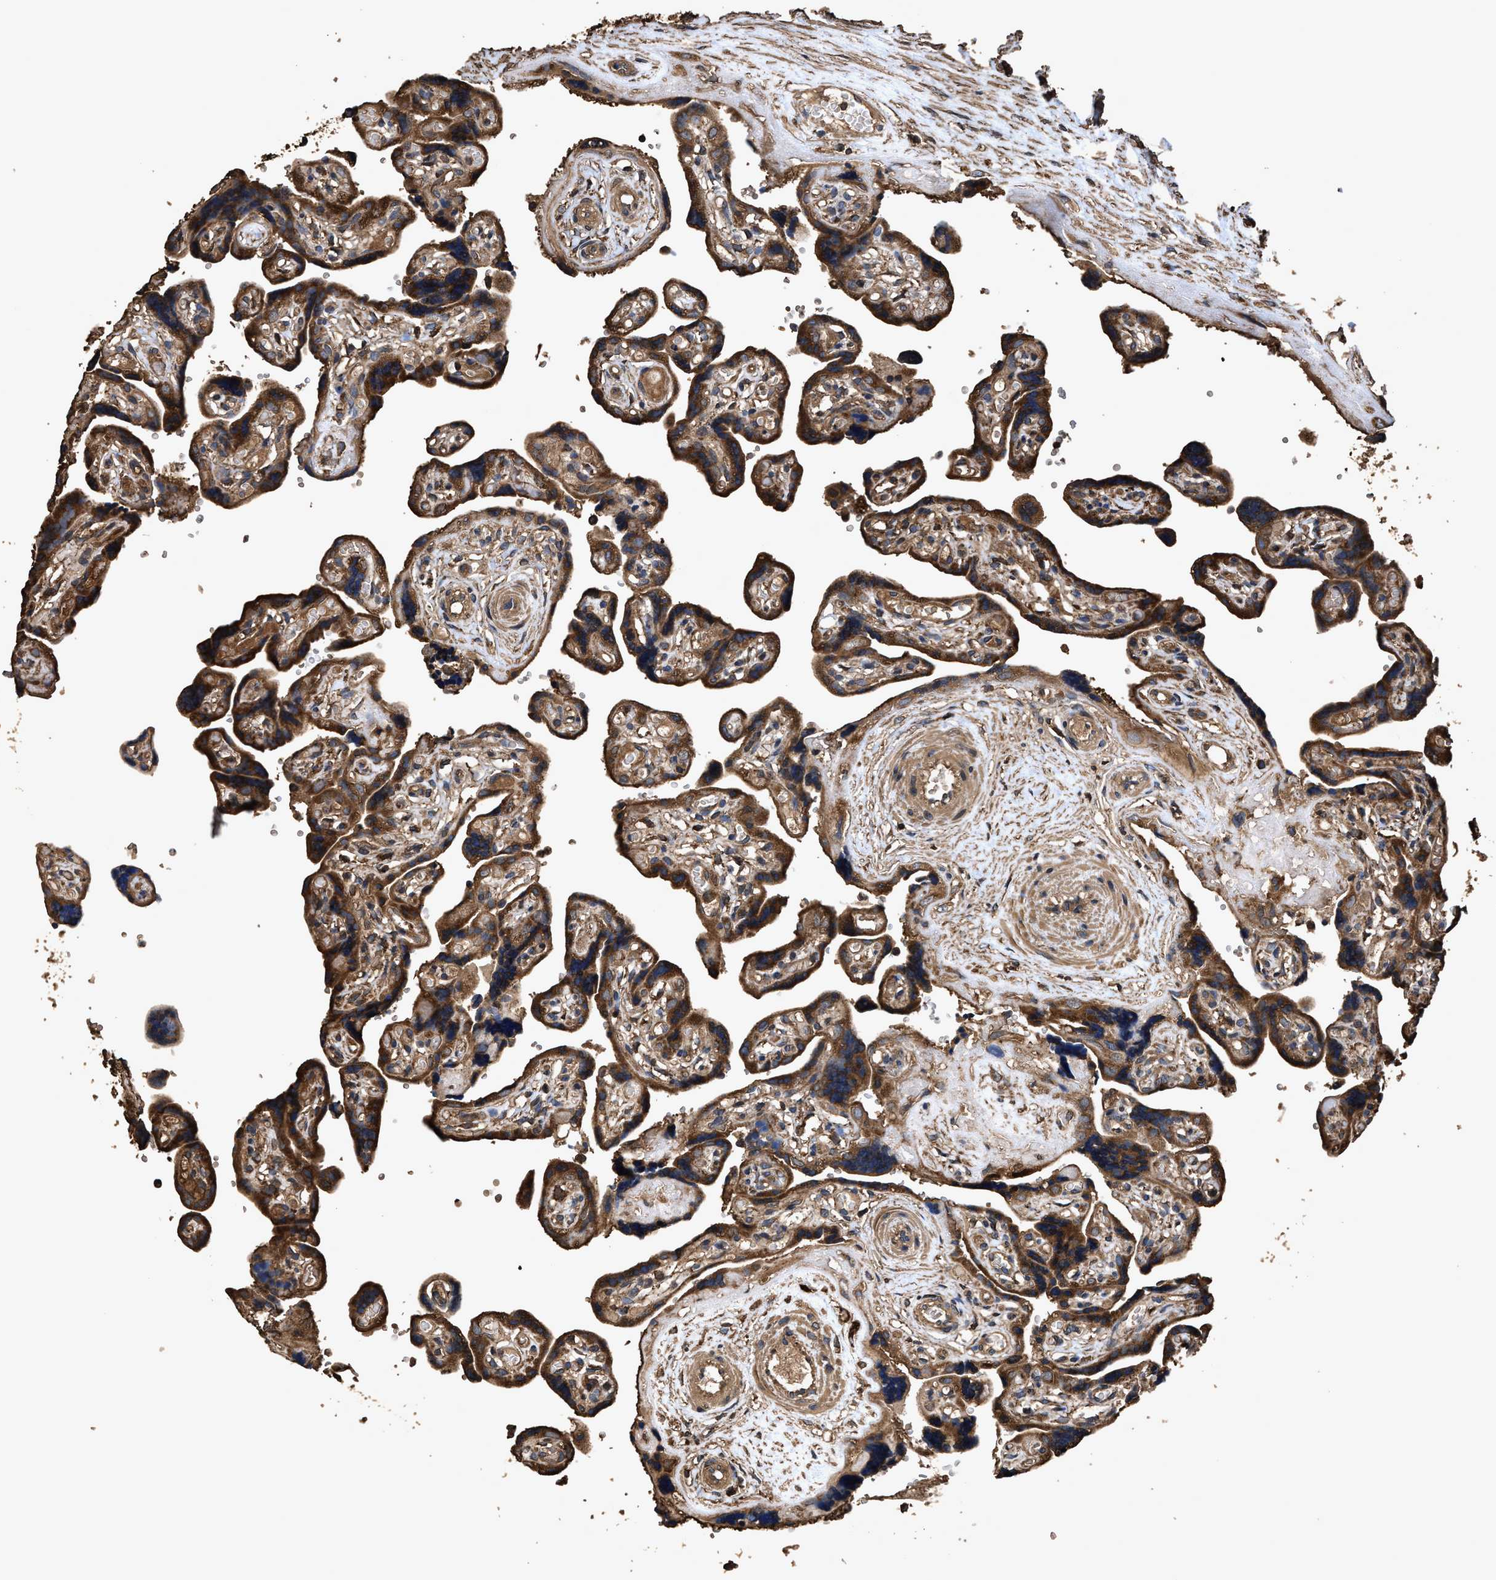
{"staining": {"intensity": "strong", "quantity": ">75%", "location": "cytoplasmic/membranous"}, "tissue": "placenta", "cell_type": "Decidual cells", "image_type": "normal", "snomed": [{"axis": "morphology", "description": "Normal tissue, NOS"}, {"axis": "topography", "description": "Placenta"}], "caption": "Protein expression analysis of unremarkable placenta reveals strong cytoplasmic/membranous positivity in about >75% of decidual cells.", "gene": "ZMYND19", "patient": {"sex": "female", "age": 30}}